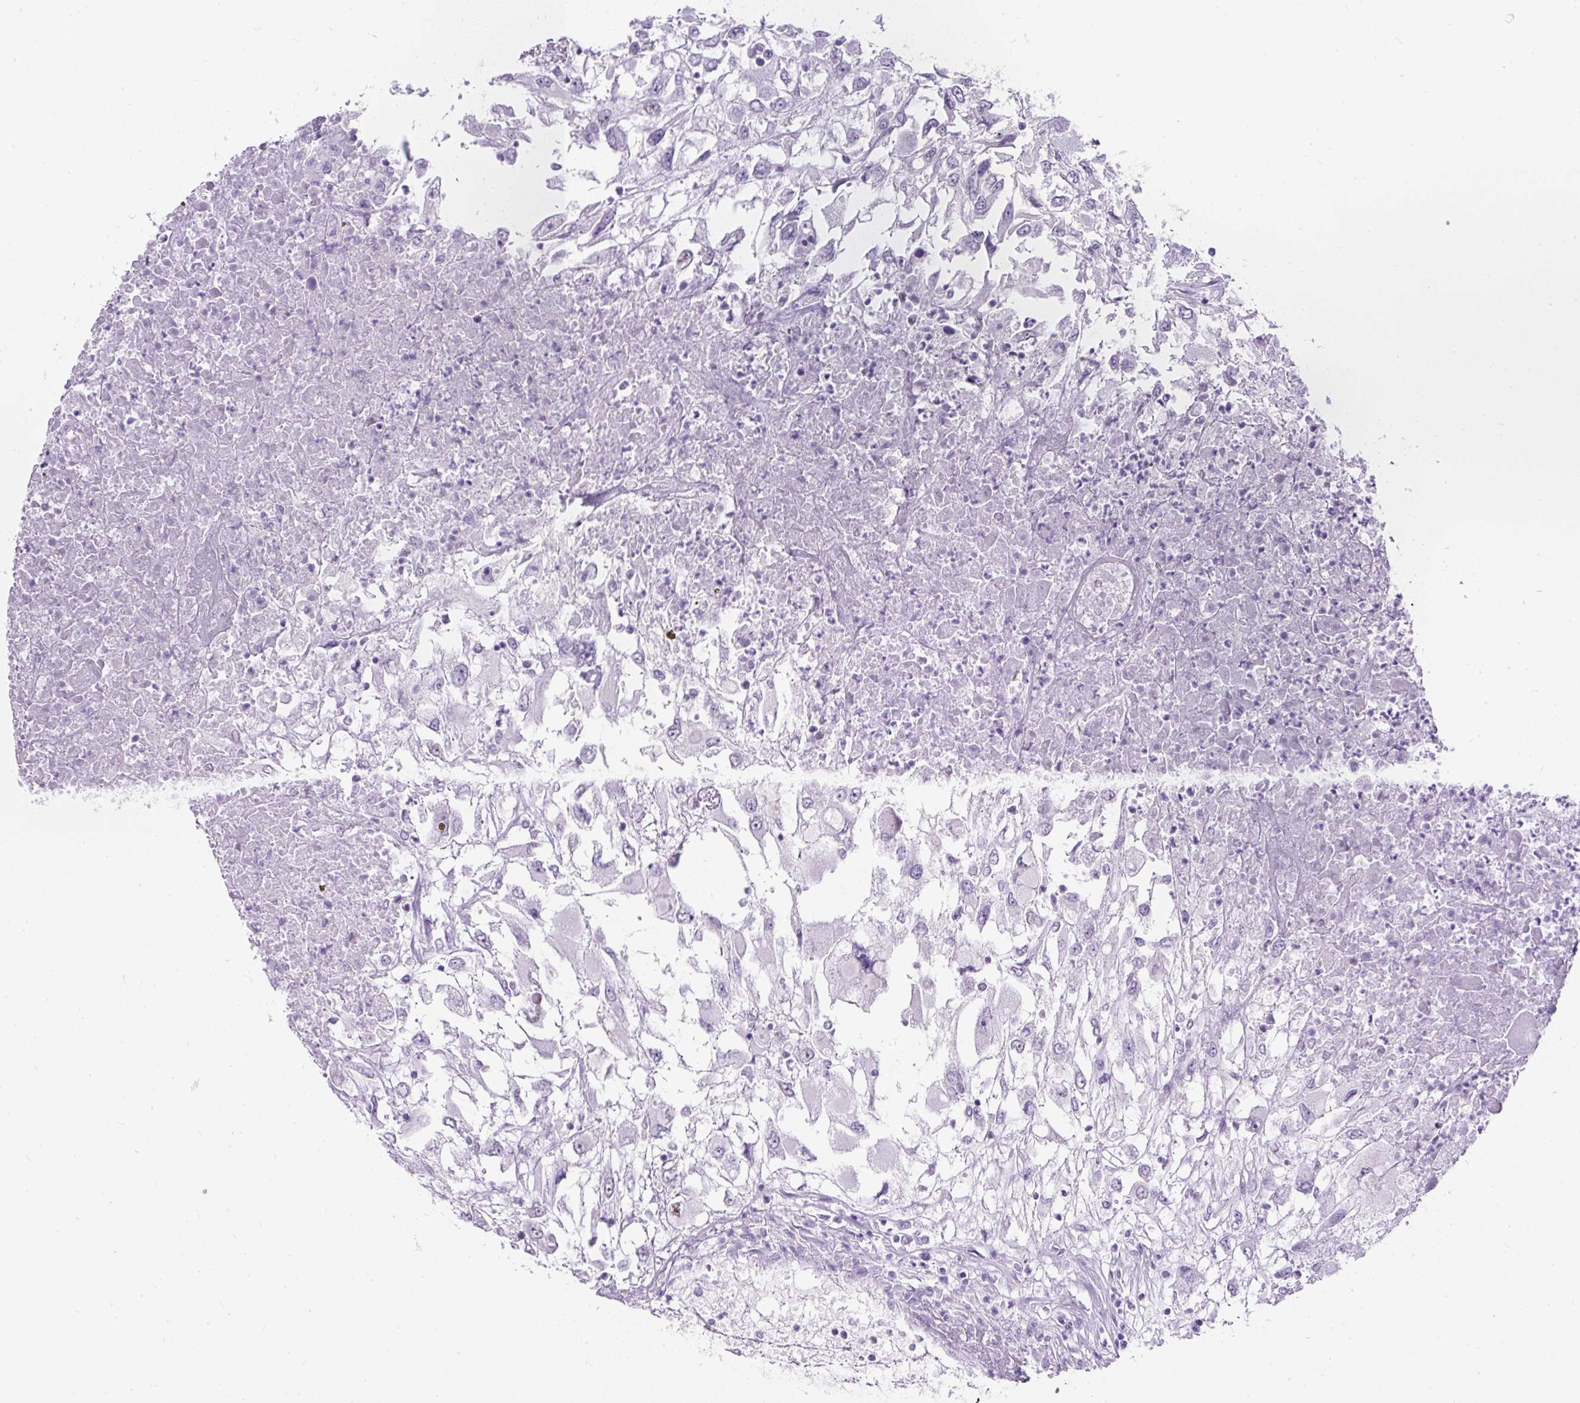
{"staining": {"intensity": "negative", "quantity": "none", "location": "none"}, "tissue": "renal cancer", "cell_type": "Tumor cells", "image_type": "cancer", "snomed": [{"axis": "morphology", "description": "Adenocarcinoma, NOS"}, {"axis": "topography", "description": "Kidney"}], "caption": "Immunohistochemical staining of renal cancer exhibits no significant expression in tumor cells. (DAB IHC with hematoxylin counter stain).", "gene": "PLCXD2", "patient": {"sex": "female", "age": 52}}